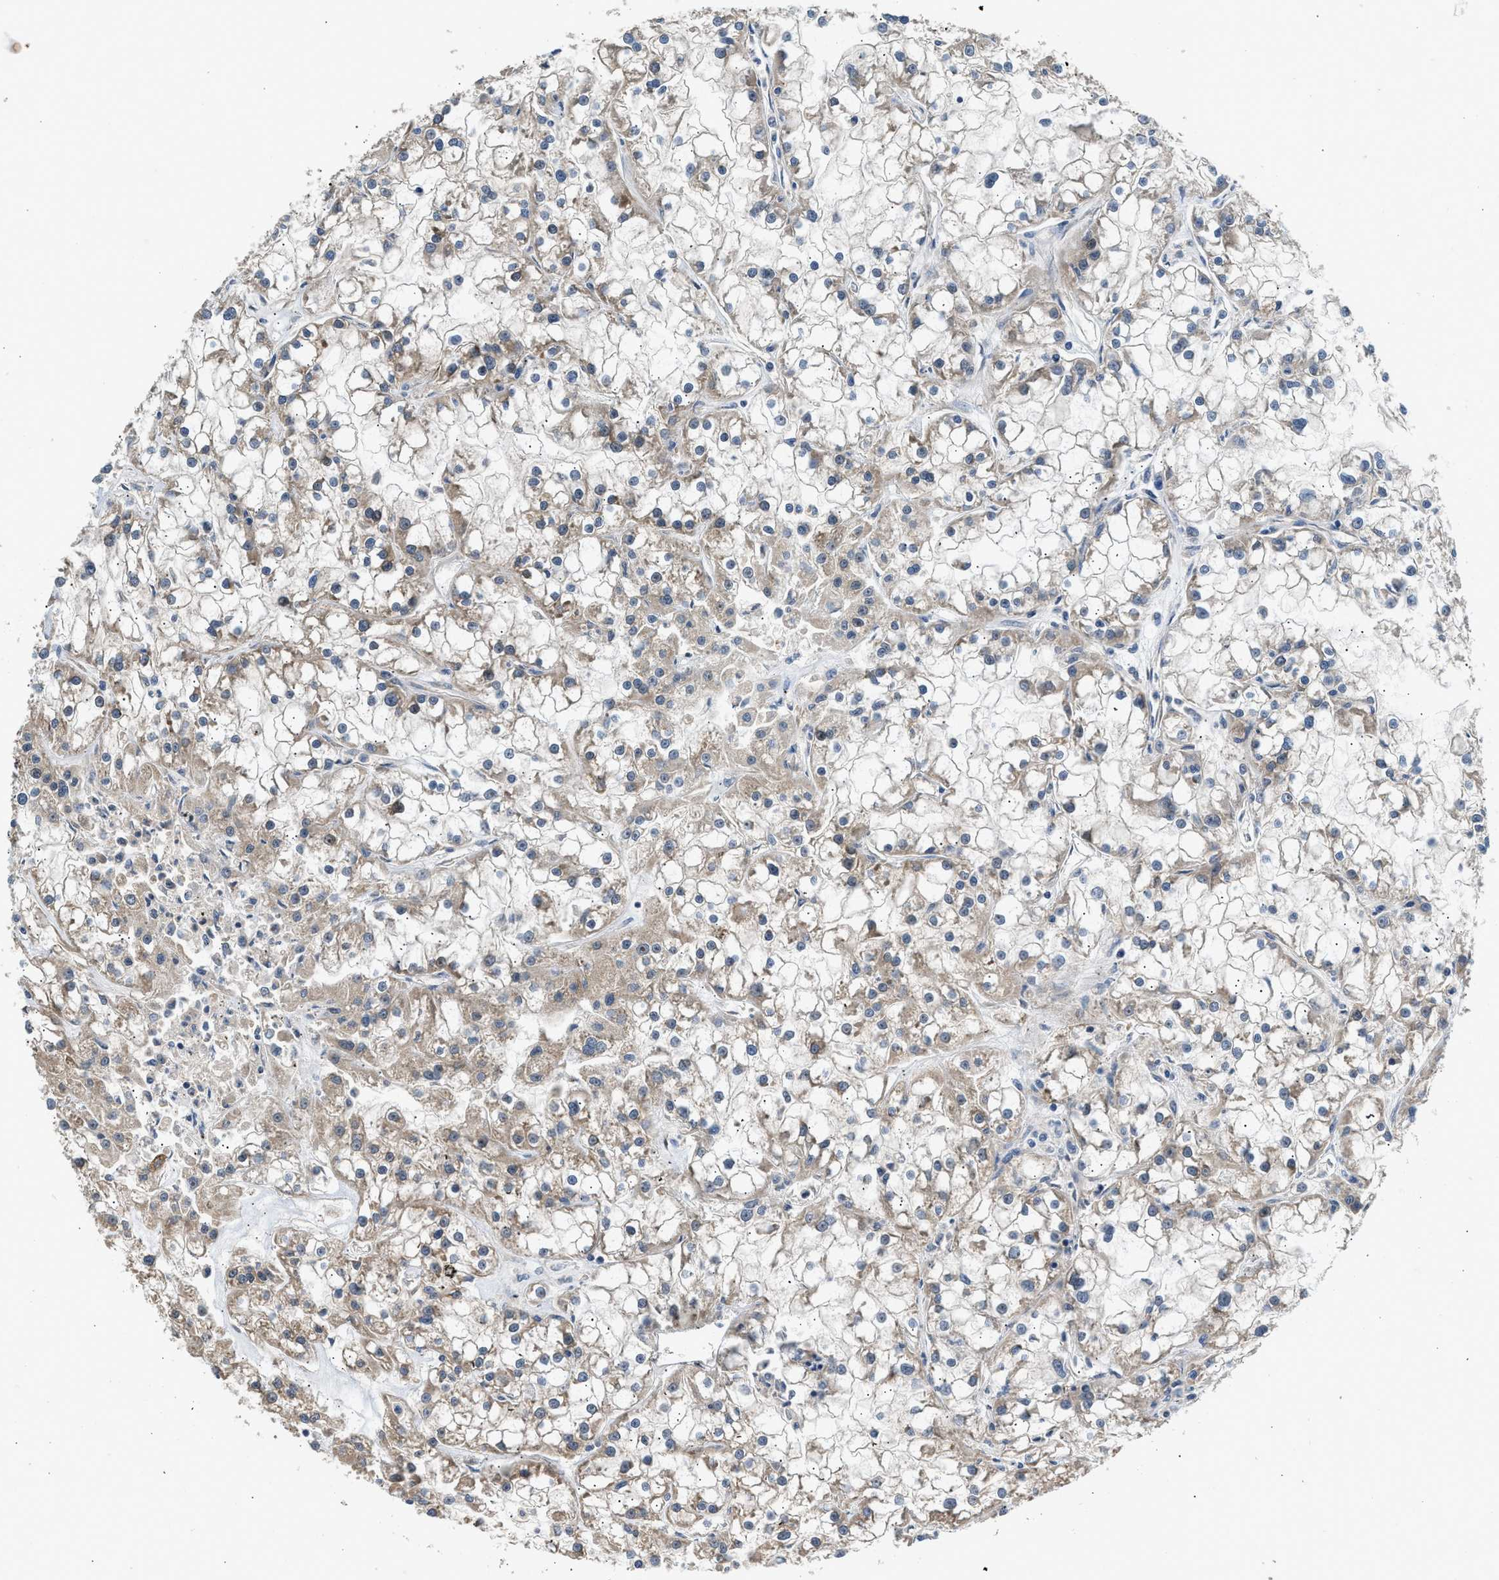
{"staining": {"intensity": "moderate", "quantity": ">75%", "location": "cytoplasmic/membranous"}, "tissue": "renal cancer", "cell_type": "Tumor cells", "image_type": "cancer", "snomed": [{"axis": "morphology", "description": "Adenocarcinoma, NOS"}, {"axis": "topography", "description": "Kidney"}], "caption": "Moderate cytoplasmic/membranous expression is appreciated in about >75% of tumor cells in renal cancer (adenocarcinoma). Immunohistochemistry (ihc) stains the protein in brown and the nuclei are stained blue.", "gene": "IL3RA", "patient": {"sex": "female", "age": 52}}